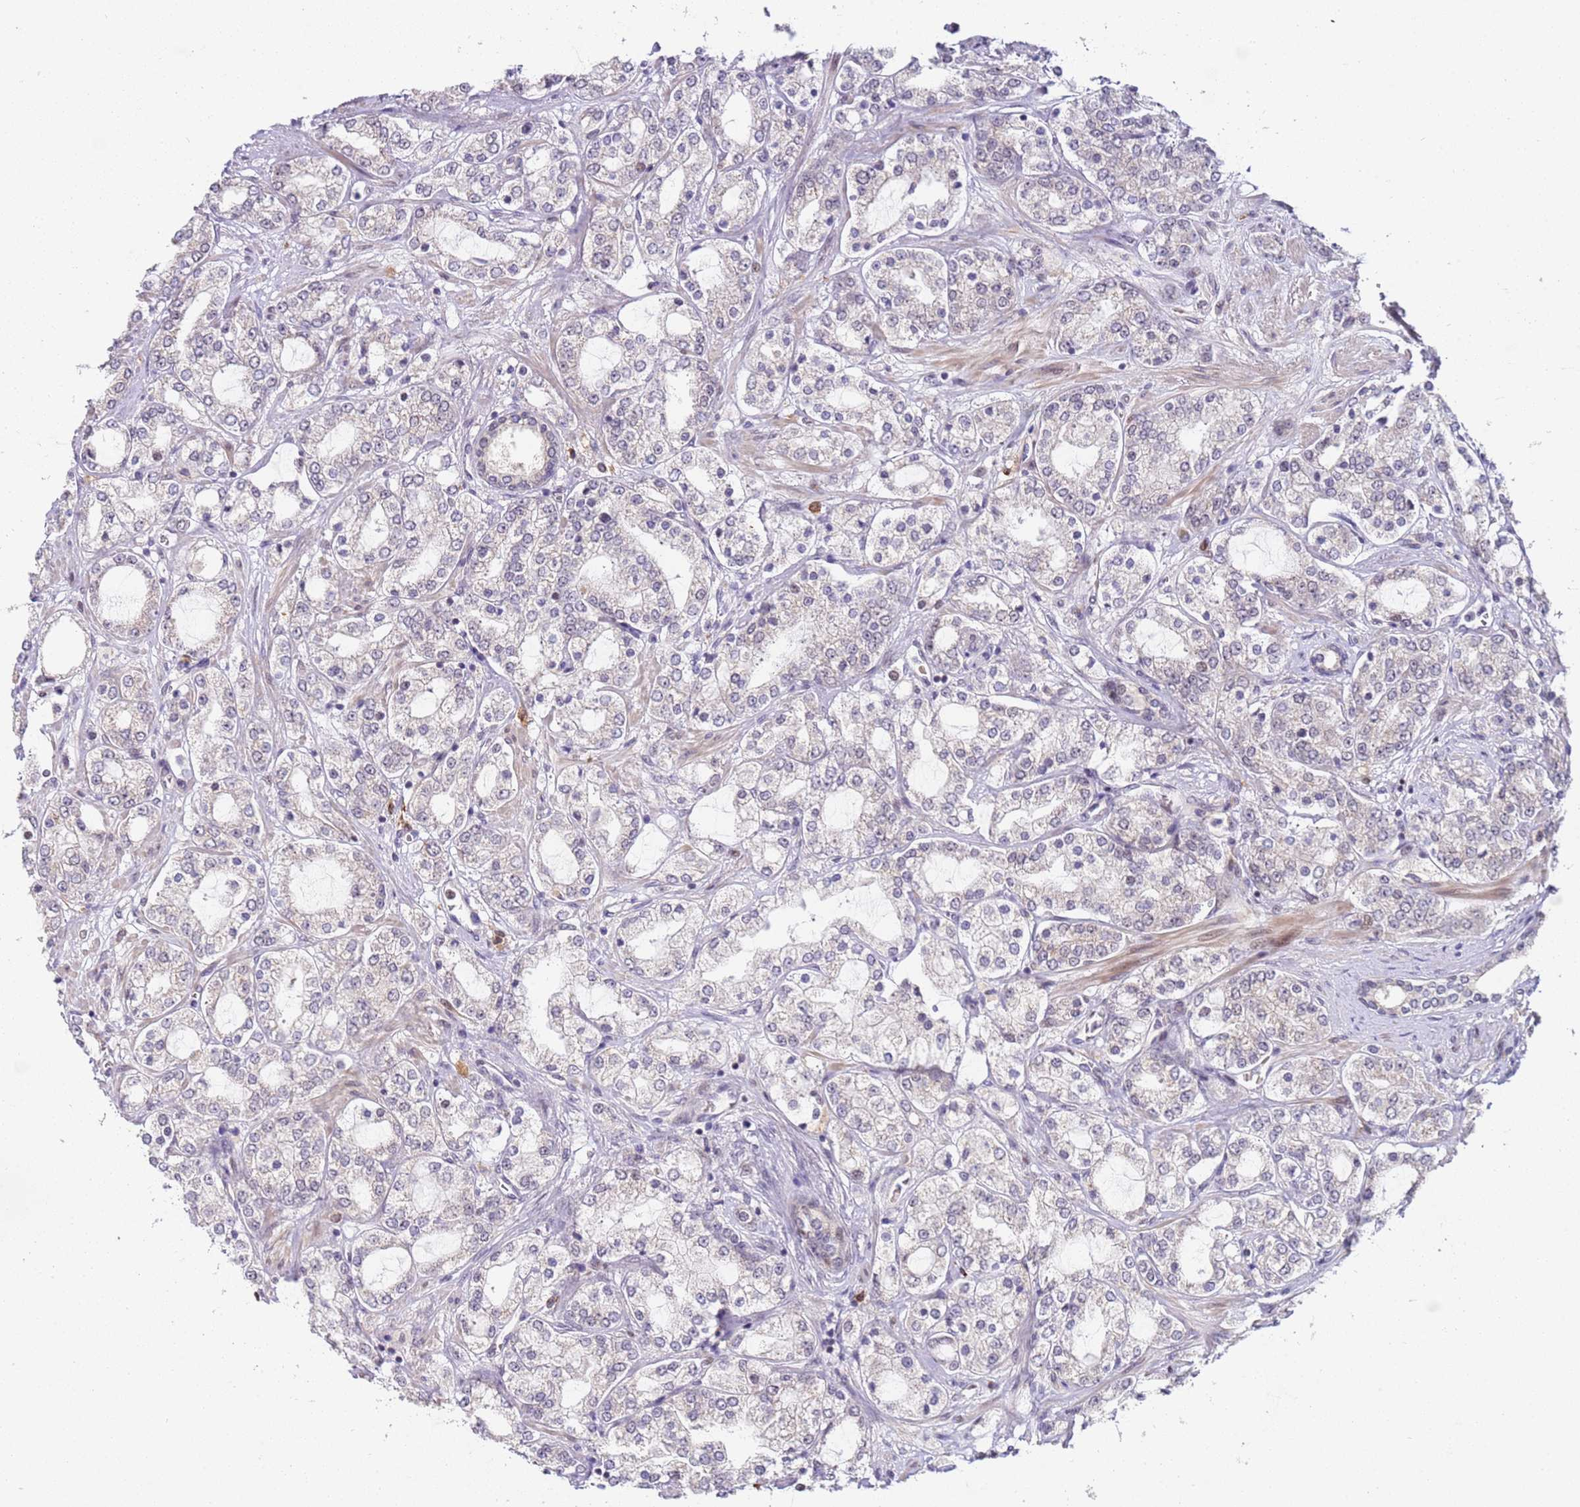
{"staining": {"intensity": "negative", "quantity": "none", "location": "none"}, "tissue": "prostate cancer", "cell_type": "Tumor cells", "image_type": "cancer", "snomed": [{"axis": "morphology", "description": "Adenocarcinoma, High grade"}, {"axis": "topography", "description": "Prostate"}], "caption": "Prostate adenocarcinoma (high-grade) stained for a protein using immunohistochemistry demonstrates no staining tumor cells.", "gene": "LGALSL", "patient": {"sex": "male", "age": 64}}